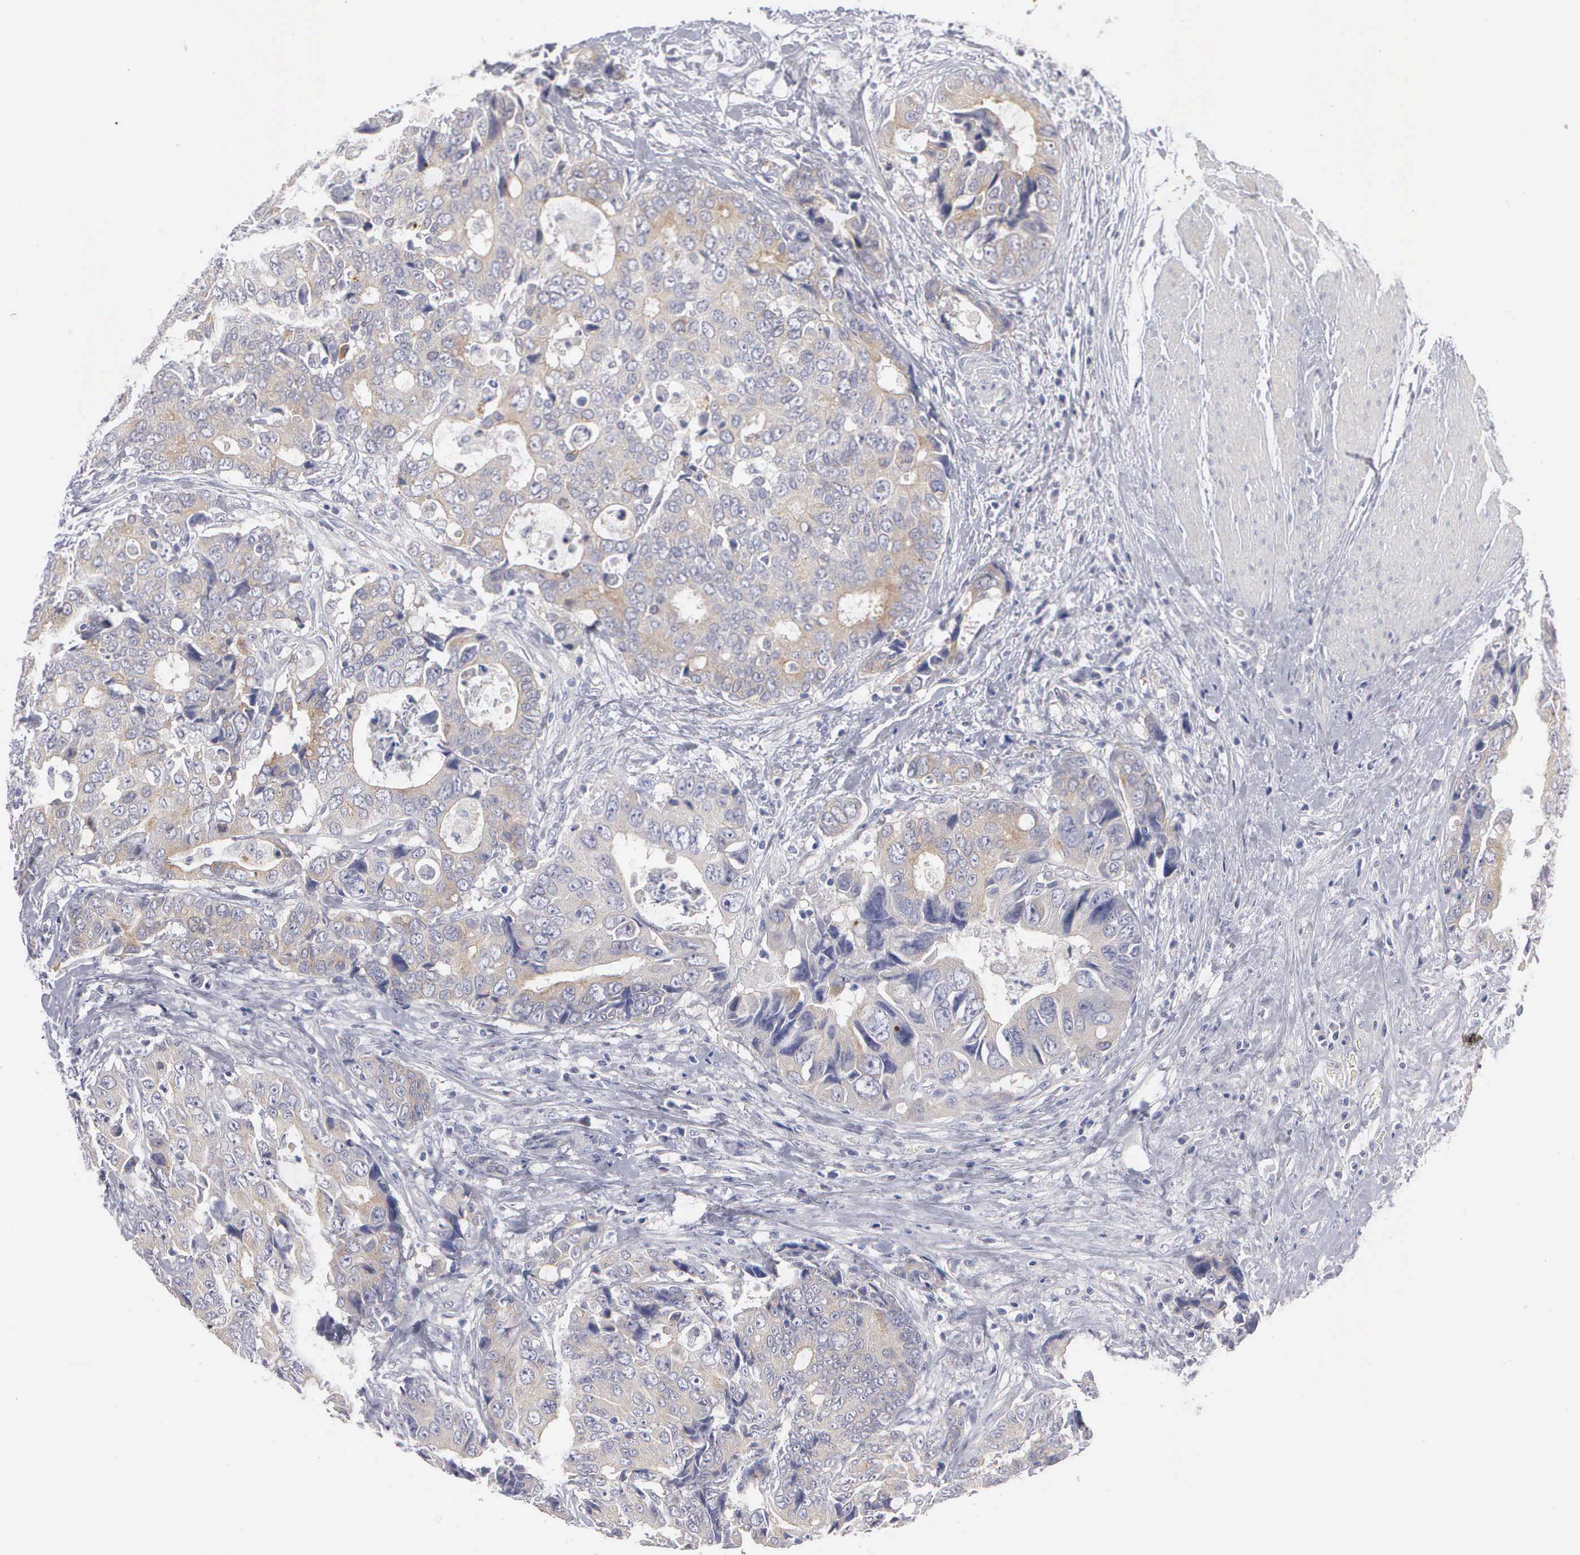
{"staining": {"intensity": "weak", "quantity": ">75%", "location": "cytoplasmic/membranous"}, "tissue": "colorectal cancer", "cell_type": "Tumor cells", "image_type": "cancer", "snomed": [{"axis": "morphology", "description": "Adenocarcinoma, NOS"}, {"axis": "topography", "description": "Rectum"}], "caption": "Weak cytoplasmic/membranous staining for a protein is identified in approximately >75% of tumor cells of adenocarcinoma (colorectal) using IHC.", "gene": "CEP170B", "patient": {"sex": "female", "age": 67}}